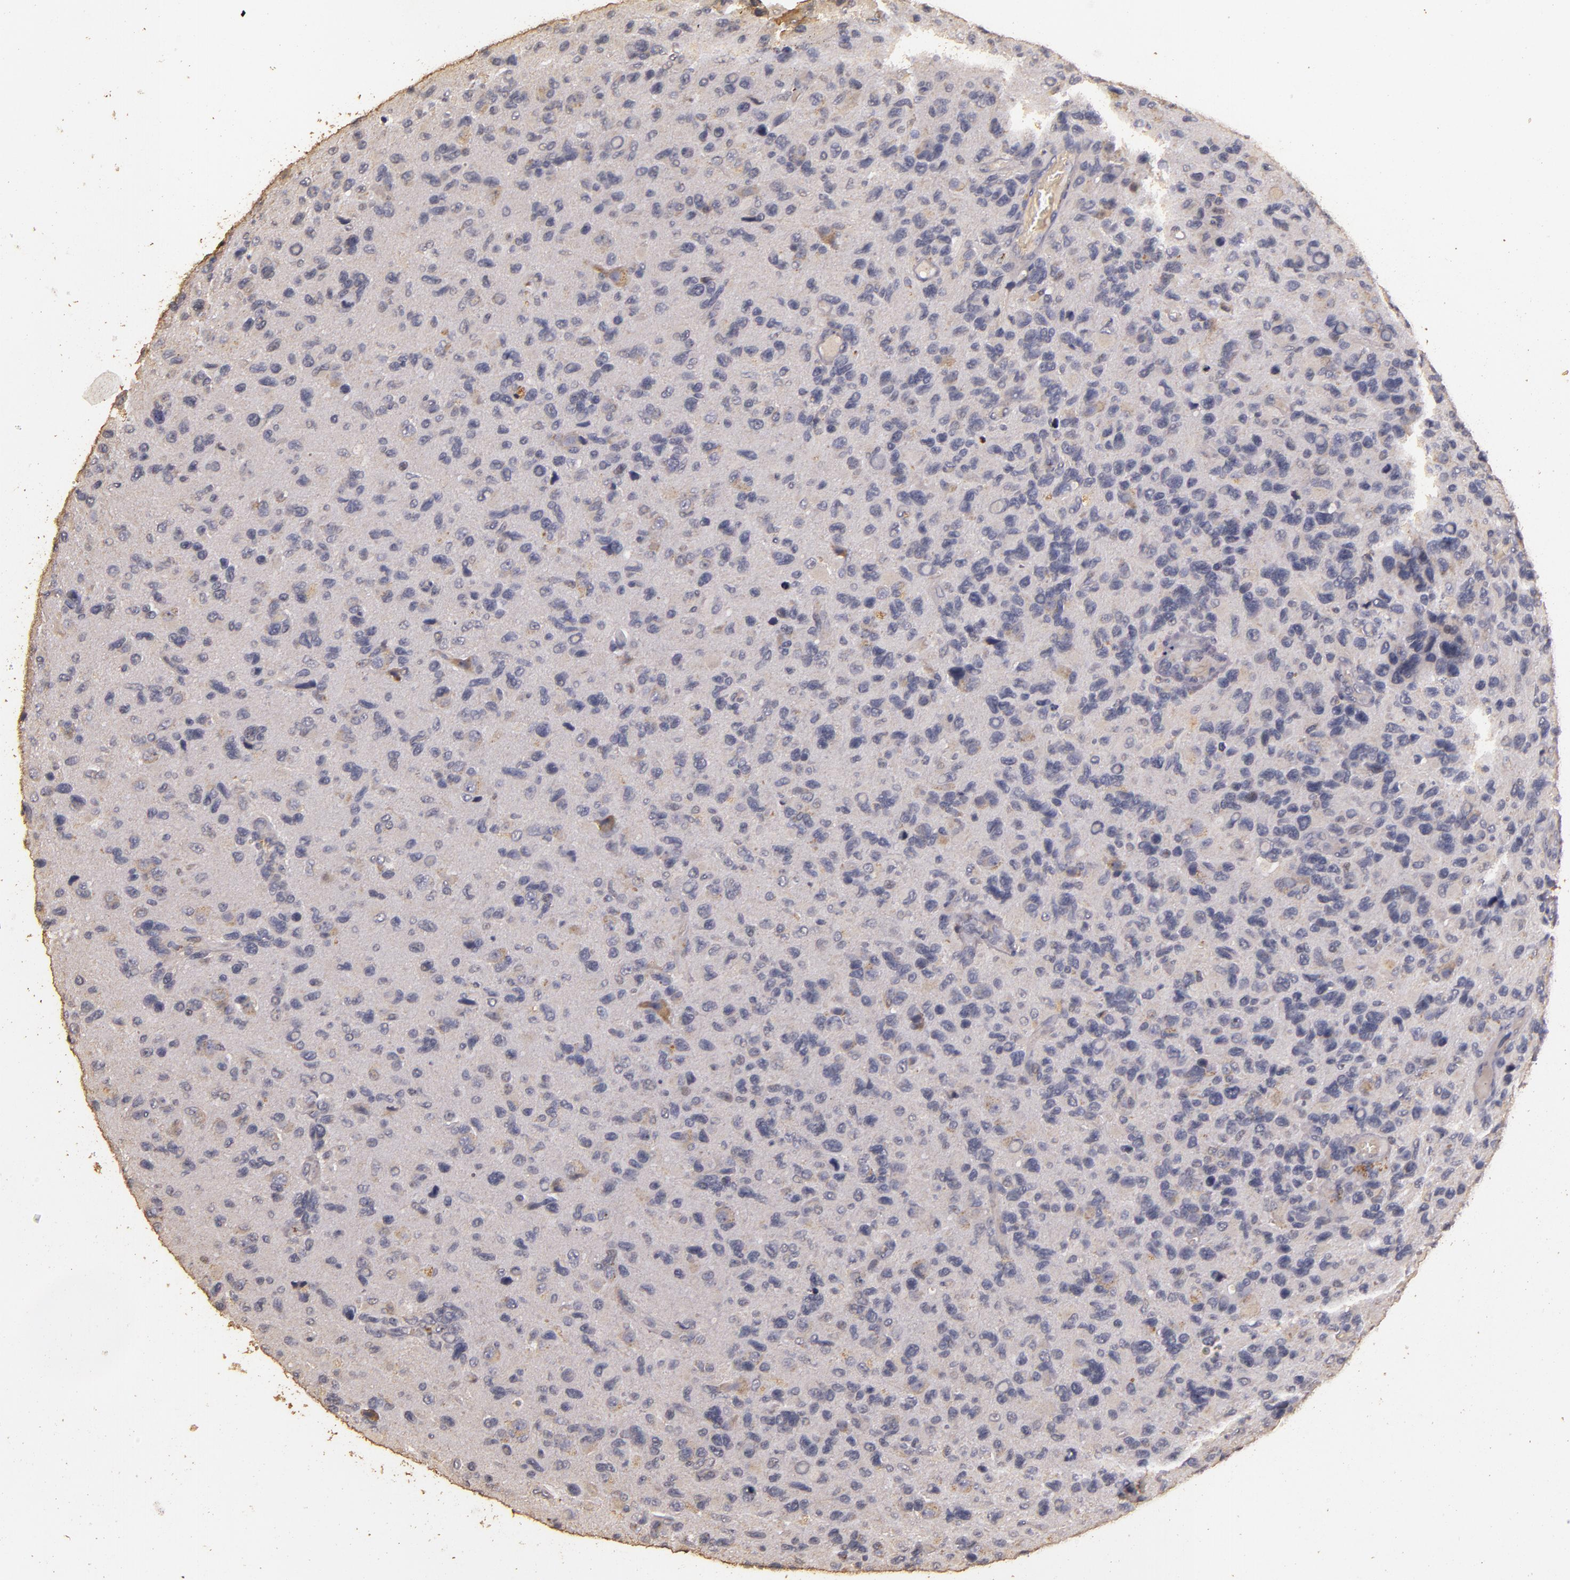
{"staining": {"intensity": "negative", "quantity": "none", "location": "none"}, "tissue": "glioma", "cell_type": "Tumor cells", "image_type": "cancer", "snomed": [{"axis": "morphology", "description": "Glioma, malignant, High grade"}, {"axis": "topography", "description": "Brain"}], "caption": "Tumor cells show no significant expression in malignant glioma (high-grade).", "gene": "BCL2L13", "patient": {"sex": "male", "age": 77}}